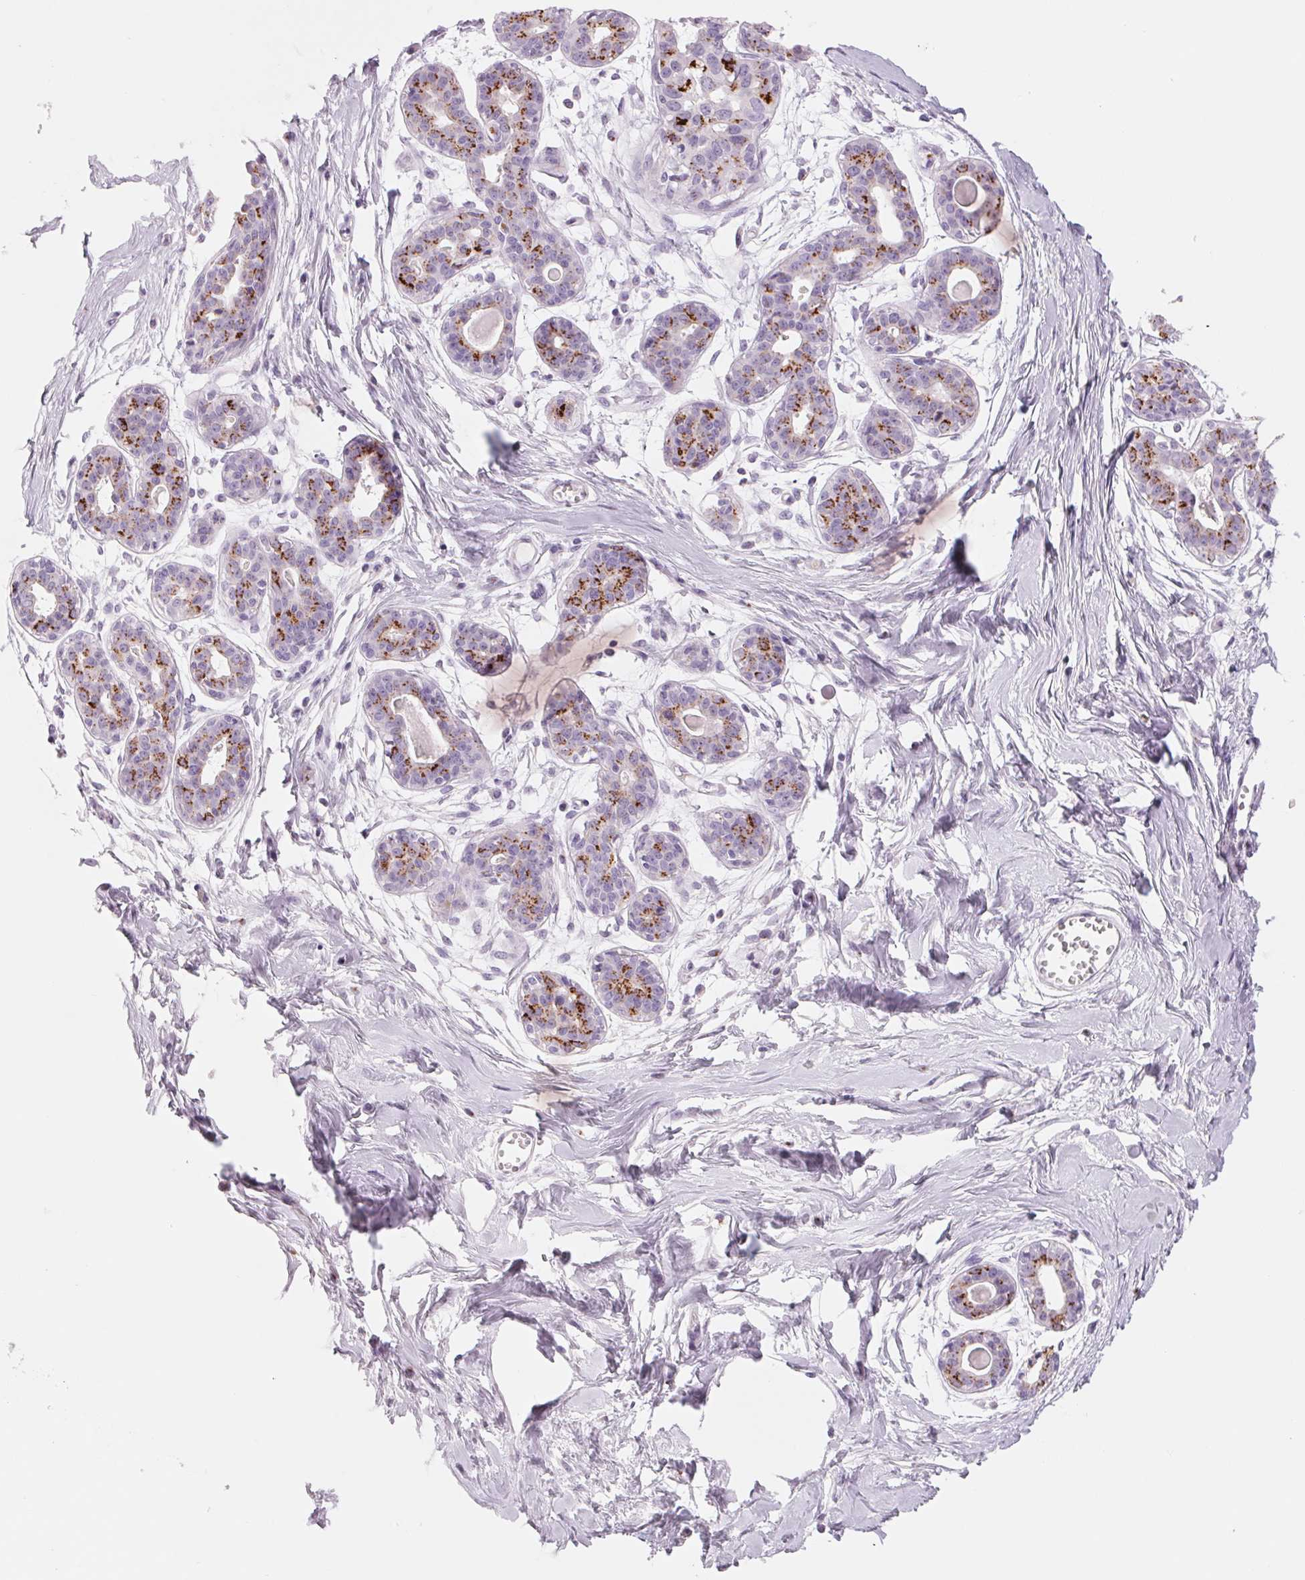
{"staining": {"intensity": "negative", "quantity": "none", "location": "none"}, "tissue": "breast", "cell_type": "Adipocytes", "image_type": "normal", "snomed": [{"axis": "morphology", "description": "Normal tissue, NOS"}, {"axis": "topography", "description": "Breast"}], "caption": "Immunohistochemistry photomicrograph of benign breast: human breast stained with DAB shows no significant protein staining in adipocytes. Brightfield microscopy of IHC stained with DAB (3,3'-diaminobenzidine) (brown) and hematoxylin (blue), captured at high magnification.", "gene": "GALNT7", "patient": {"sex": "female", "age": 45}}